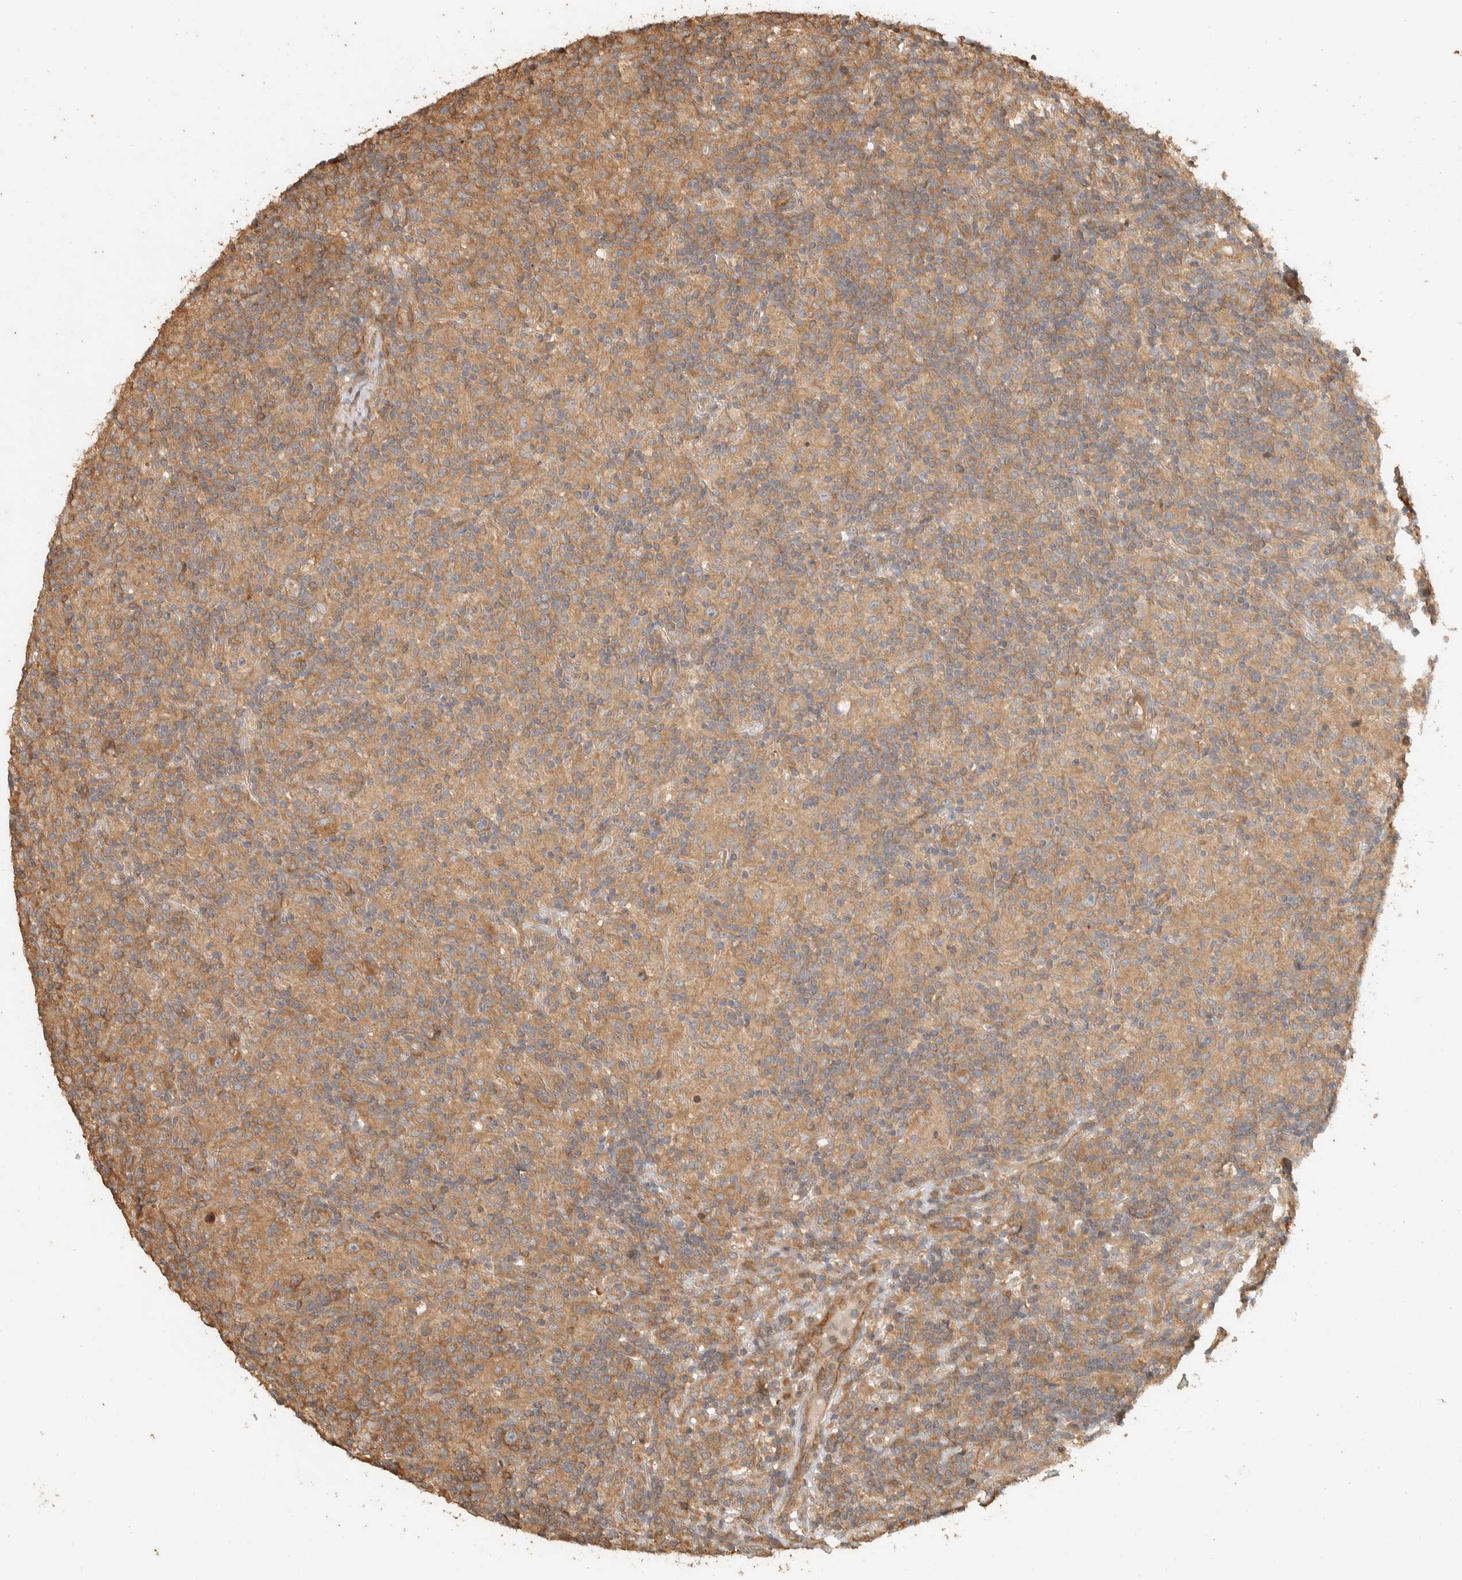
{"staining": {"intensity": "weak", "quantity": ">75%", "location": "cytoplasmic/membranous"}, "tissue": "lymphoma", "cell_type": "Tumor cells", "image_type": "cancer", "snomed": [{"axis": "morphology", "description": "Hodgkin's disease, NOS"}, {"axis": "topography", "description": "Lymph node"}], "caption": "The histopathology image exhibits staining of lymphoma, revealing weak cytoplasmic/membranous protein expression (brown color) within tumor cells.", "gene": "EXOC7", "patient": {"sex": "male", "age": 70}}